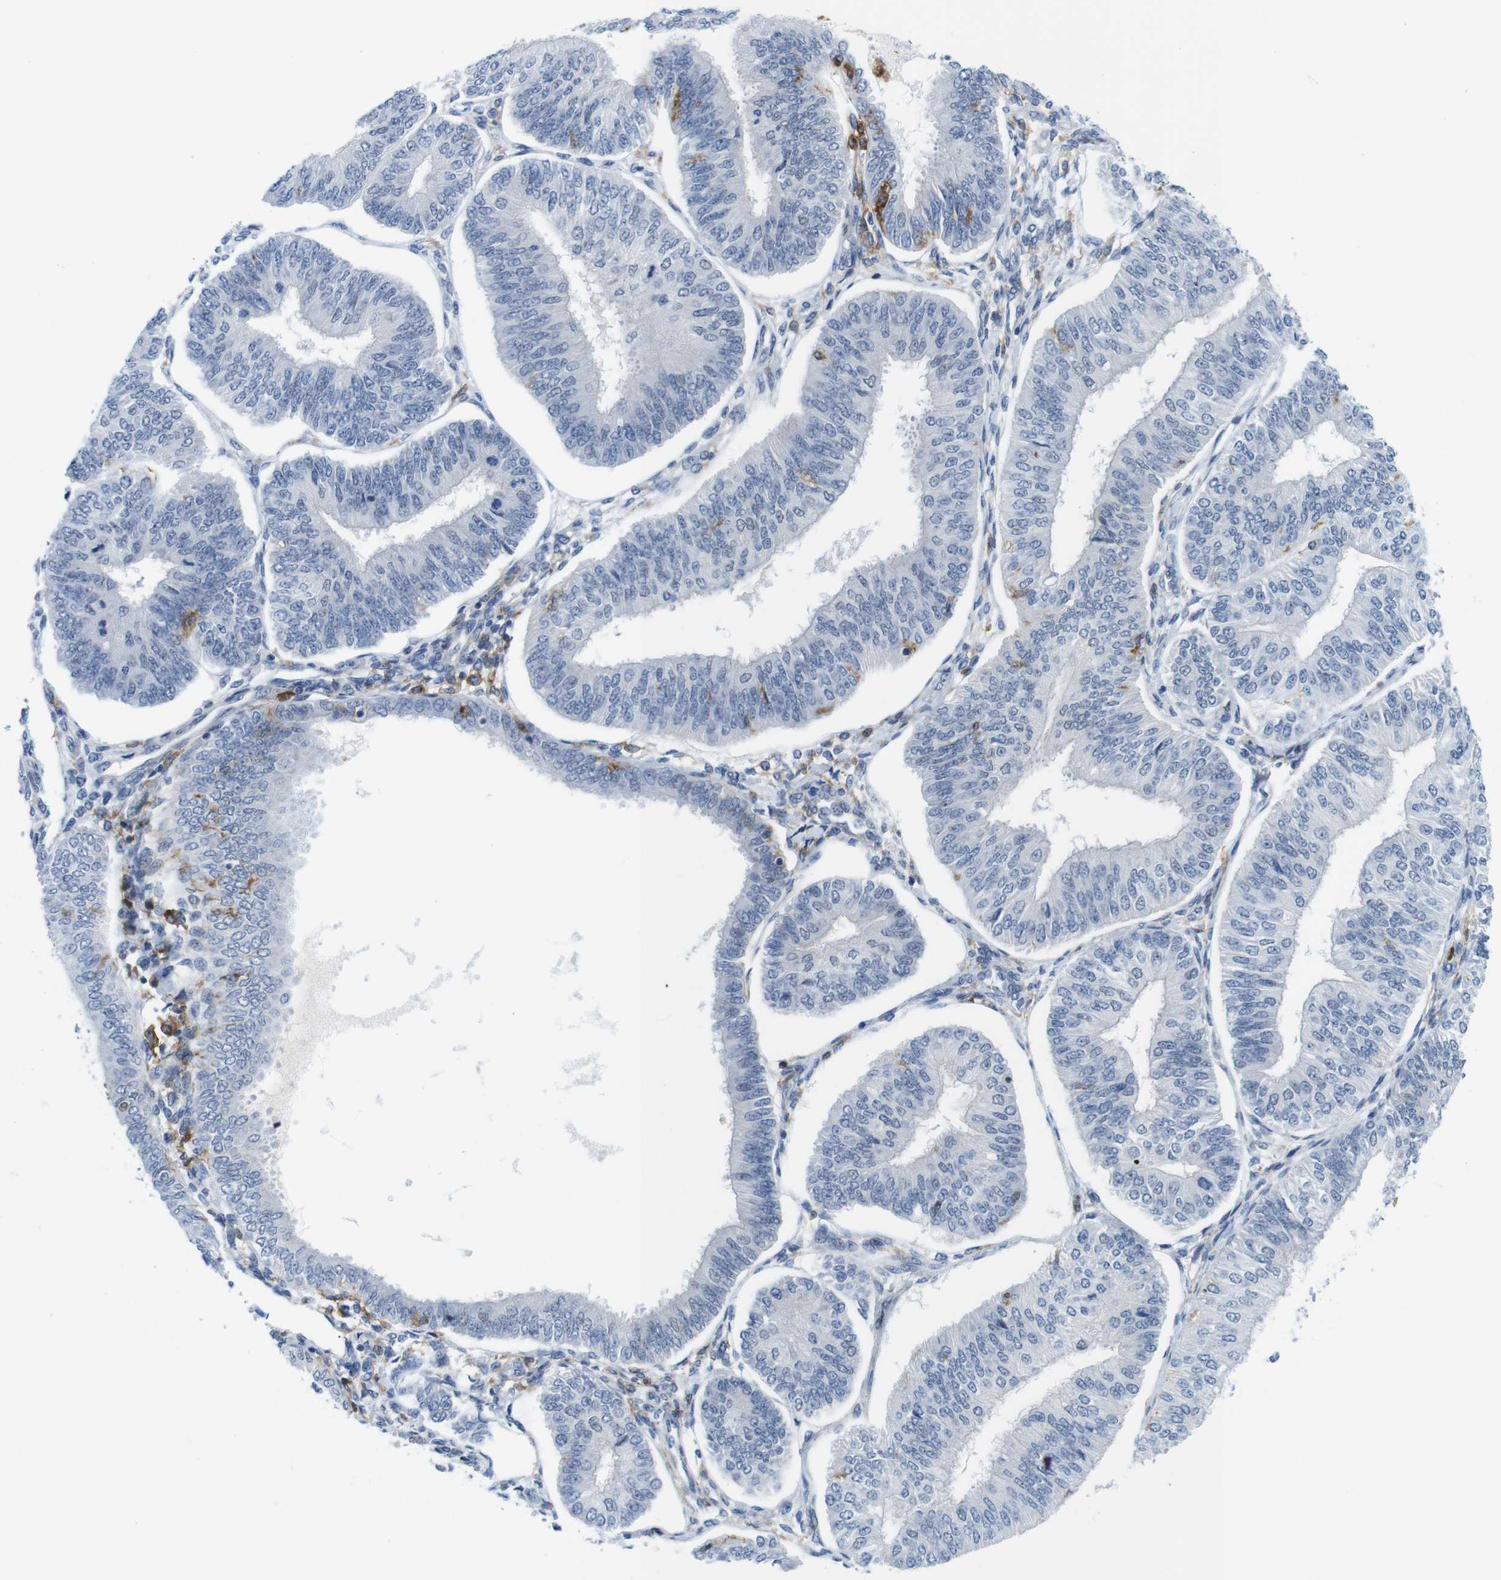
{"staining": {"intensity": "negative", "quantity": "none", "location": "none"}, "tissue": "endometrial cancer", "cell_type": "Tumor cells", "image_type": "cancer", "snomed": [{"axis": "morphology", "description": "Adenocarcinoma, NOS"}, {"axis": "topography", "description": "Endometrium"}], "caption": "Immunohistochemistry photomicrograph of neoplastic tissue: human endometrial cancer stained with DAB shows no significant protein expression in tumor cells.", "gene": "CD300C", "patient": {"sex": "female", "age": 58}}